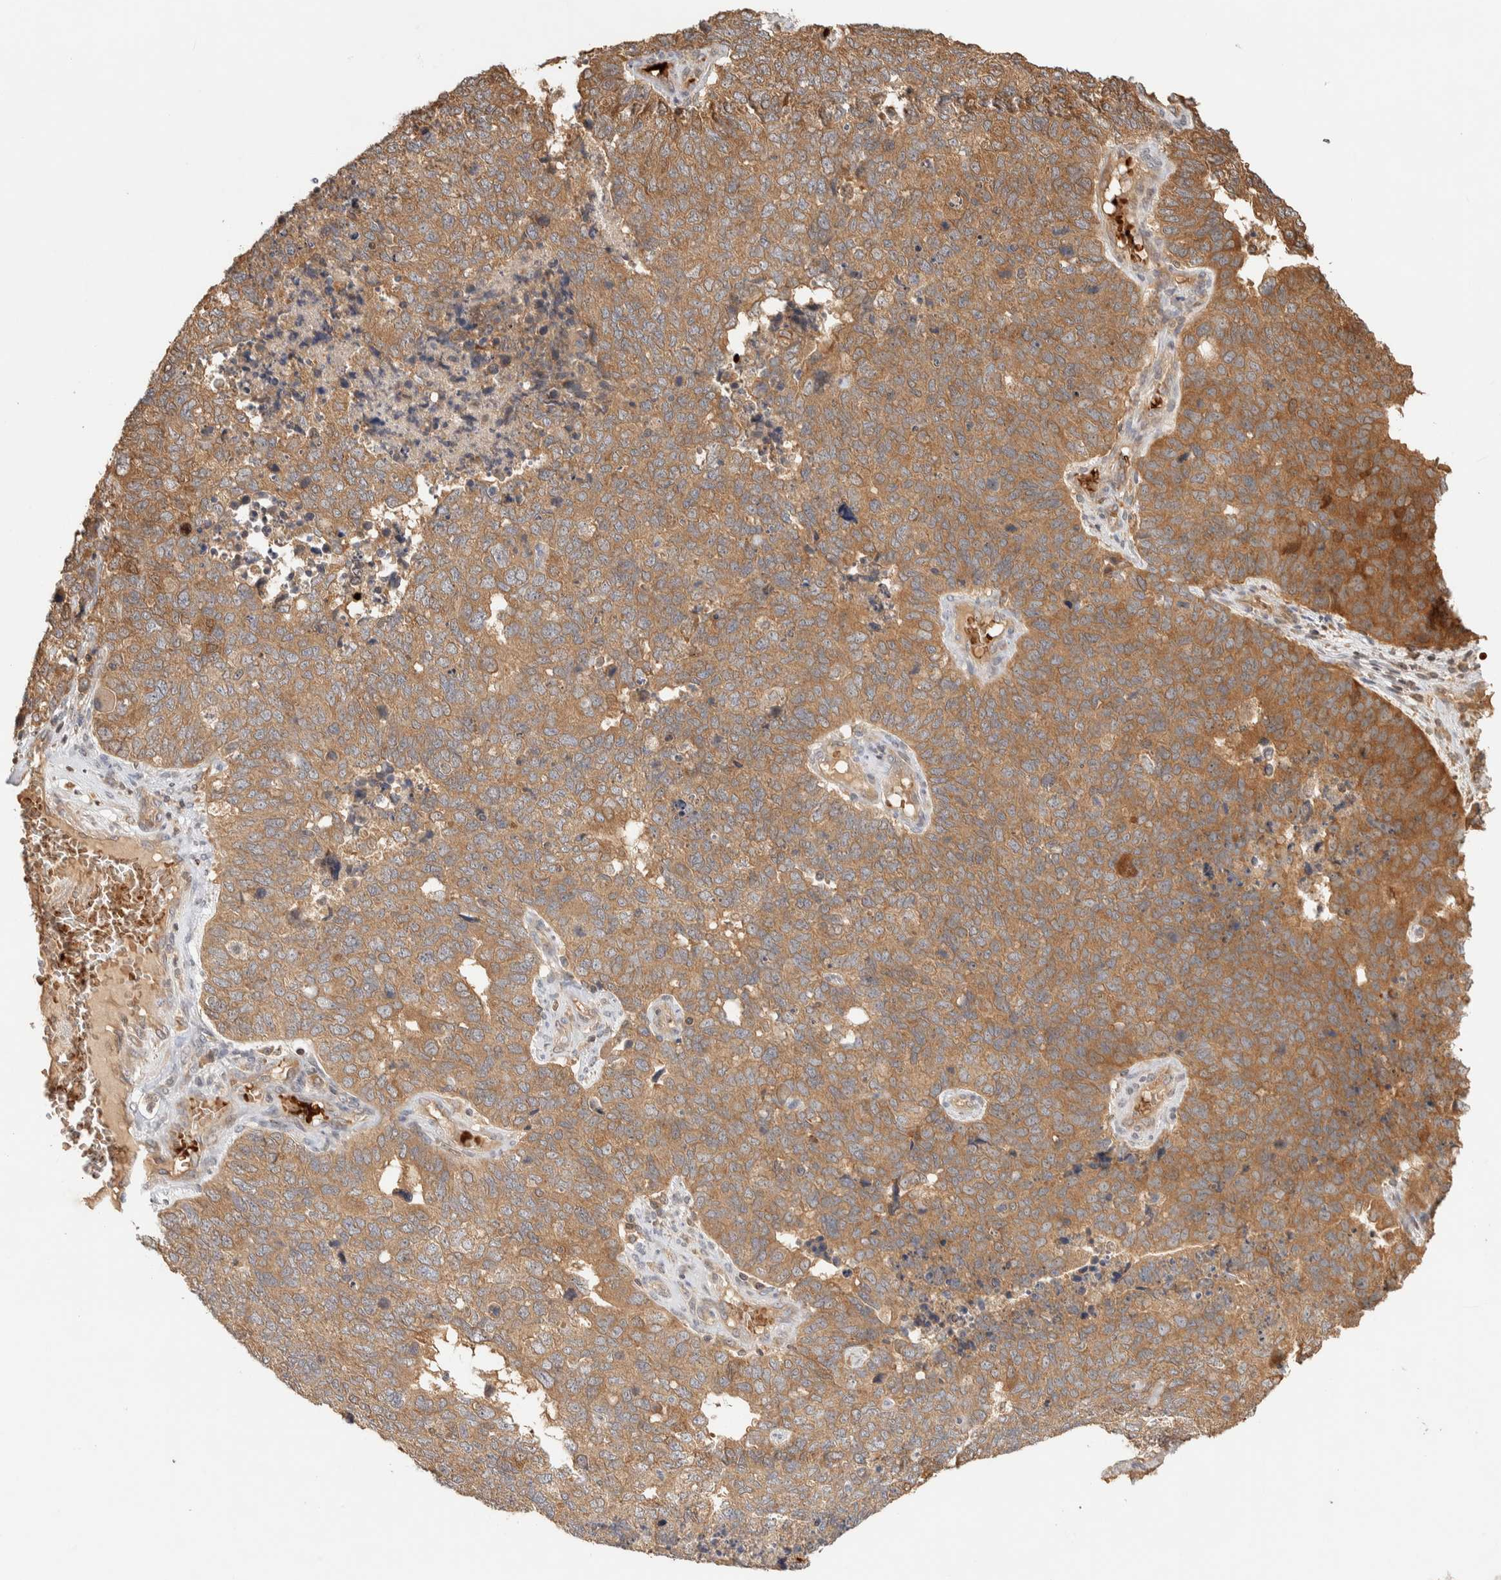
{"staining": {"intensity": "moderate", "quantity": ">75%", "location": "cytoplasmic/membranous"}, "tissue": "cervical cancer", "cell_type": "Tumor cells", "image_type": "cancer", "snomed": [{"axis": "morphology", "description": "Squamous cell carcinoma, NOS"}, {"axis": "topography", "description": "Cervix"}], "caption": "Brown immunohistochemical staining in human cervical cancer (squamous cell carcinoma) reveals moderate cytoplasmic/membranous positivity in about >75% of tumor cells. The staining was performed using DAB (3,3'-diaminobenzidine) to visualize the protein expression in brown, while the nuclei were stained in blue with hematoxylin (Magnification: 20x).", "gene": "TTI2", "patient": {"sex": "female", "age": 63}}